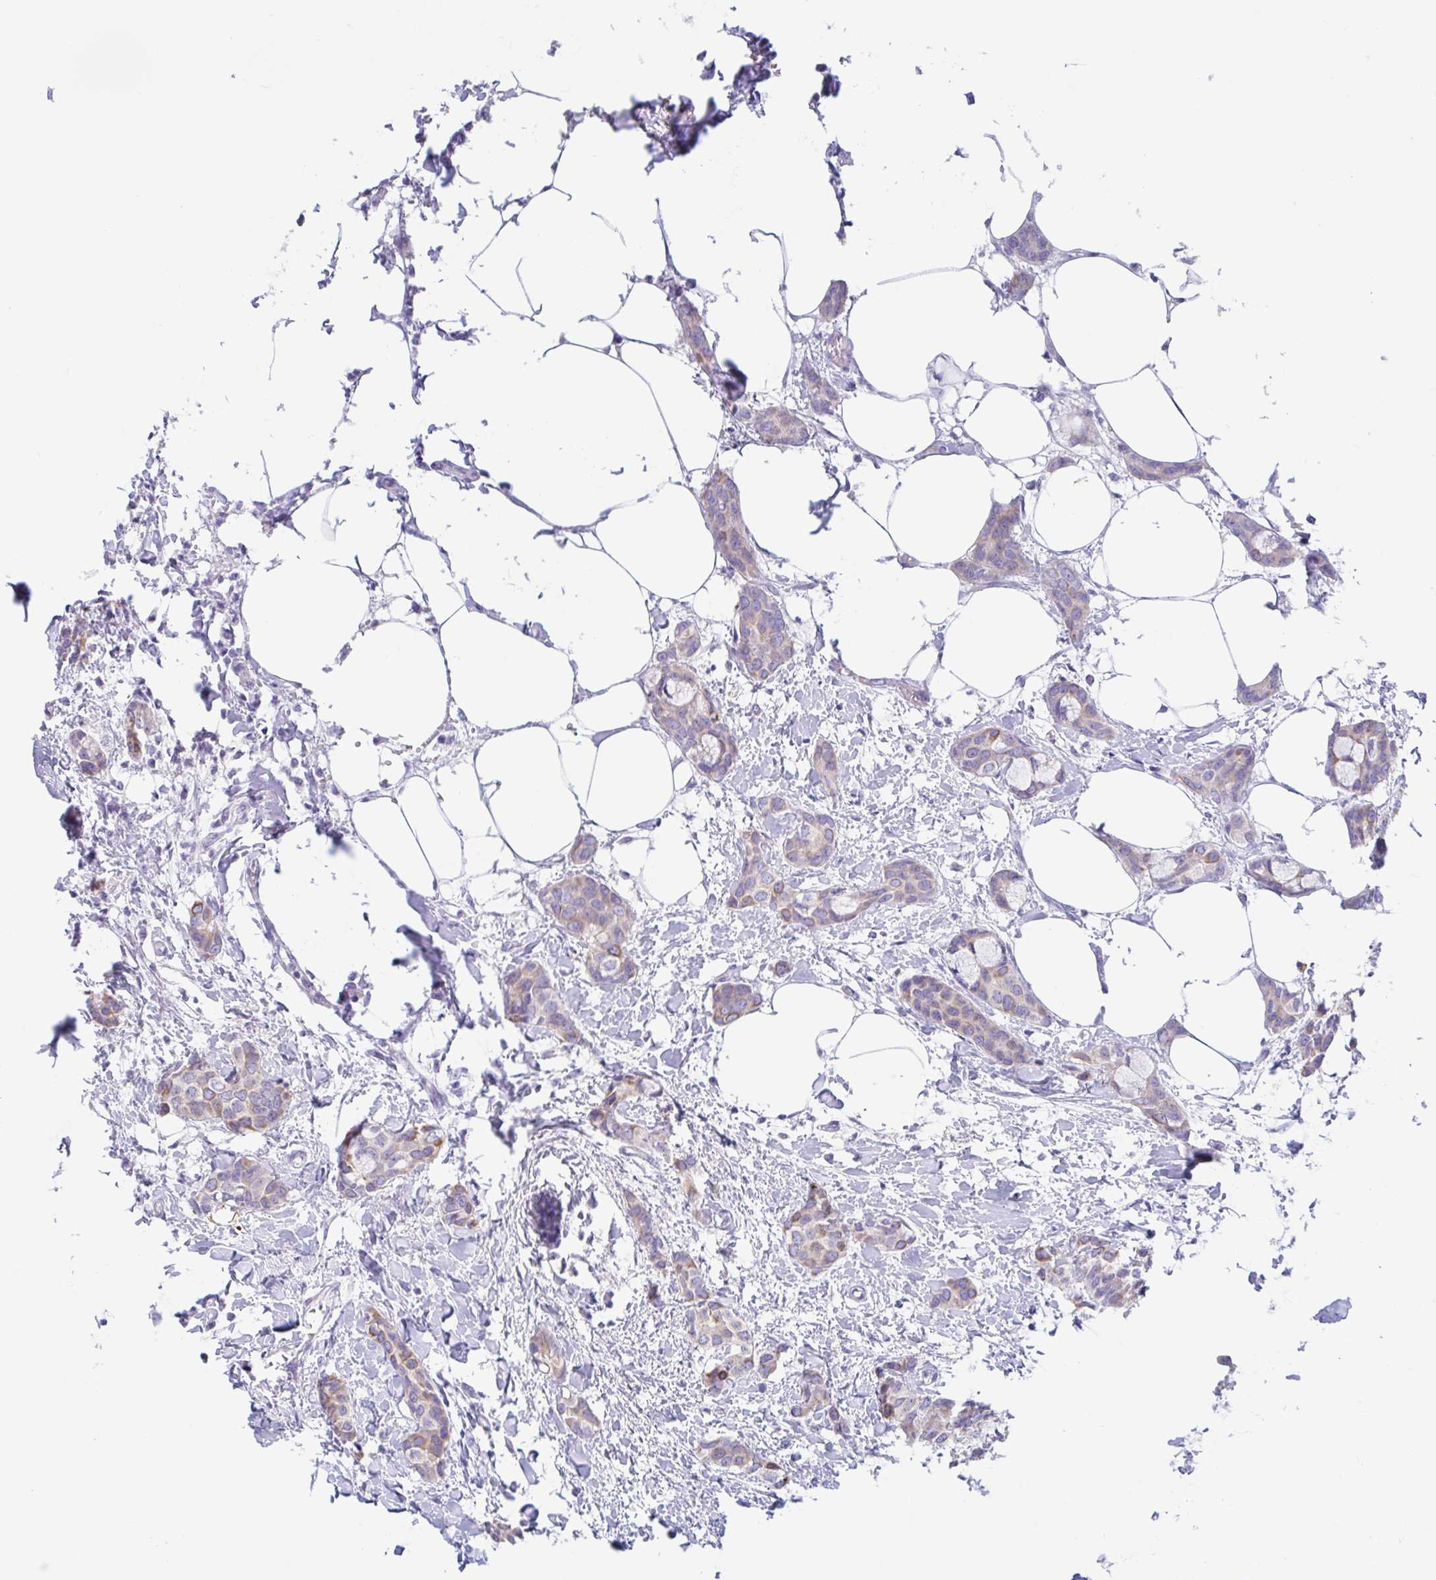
{"staining": {"intensity": "moderate", "quantity": "25%-75%", "location": "cytoplasmic/membranous"}, "tissue": "breast cancer", "cell_type": "Tumor cells", "image_type": "cancer", "snomed": [{"axis": "morphology", "description": "Duct carcinoma"}, {"axis": "topography", "description": "Breast"}], "caption": "Intraductal carcinoma (breast) stained with a protein marker exhibits moderate staining in tumor cells.", "gene": "OR6N2", "patient": {"sex": "female", "age": 73}}